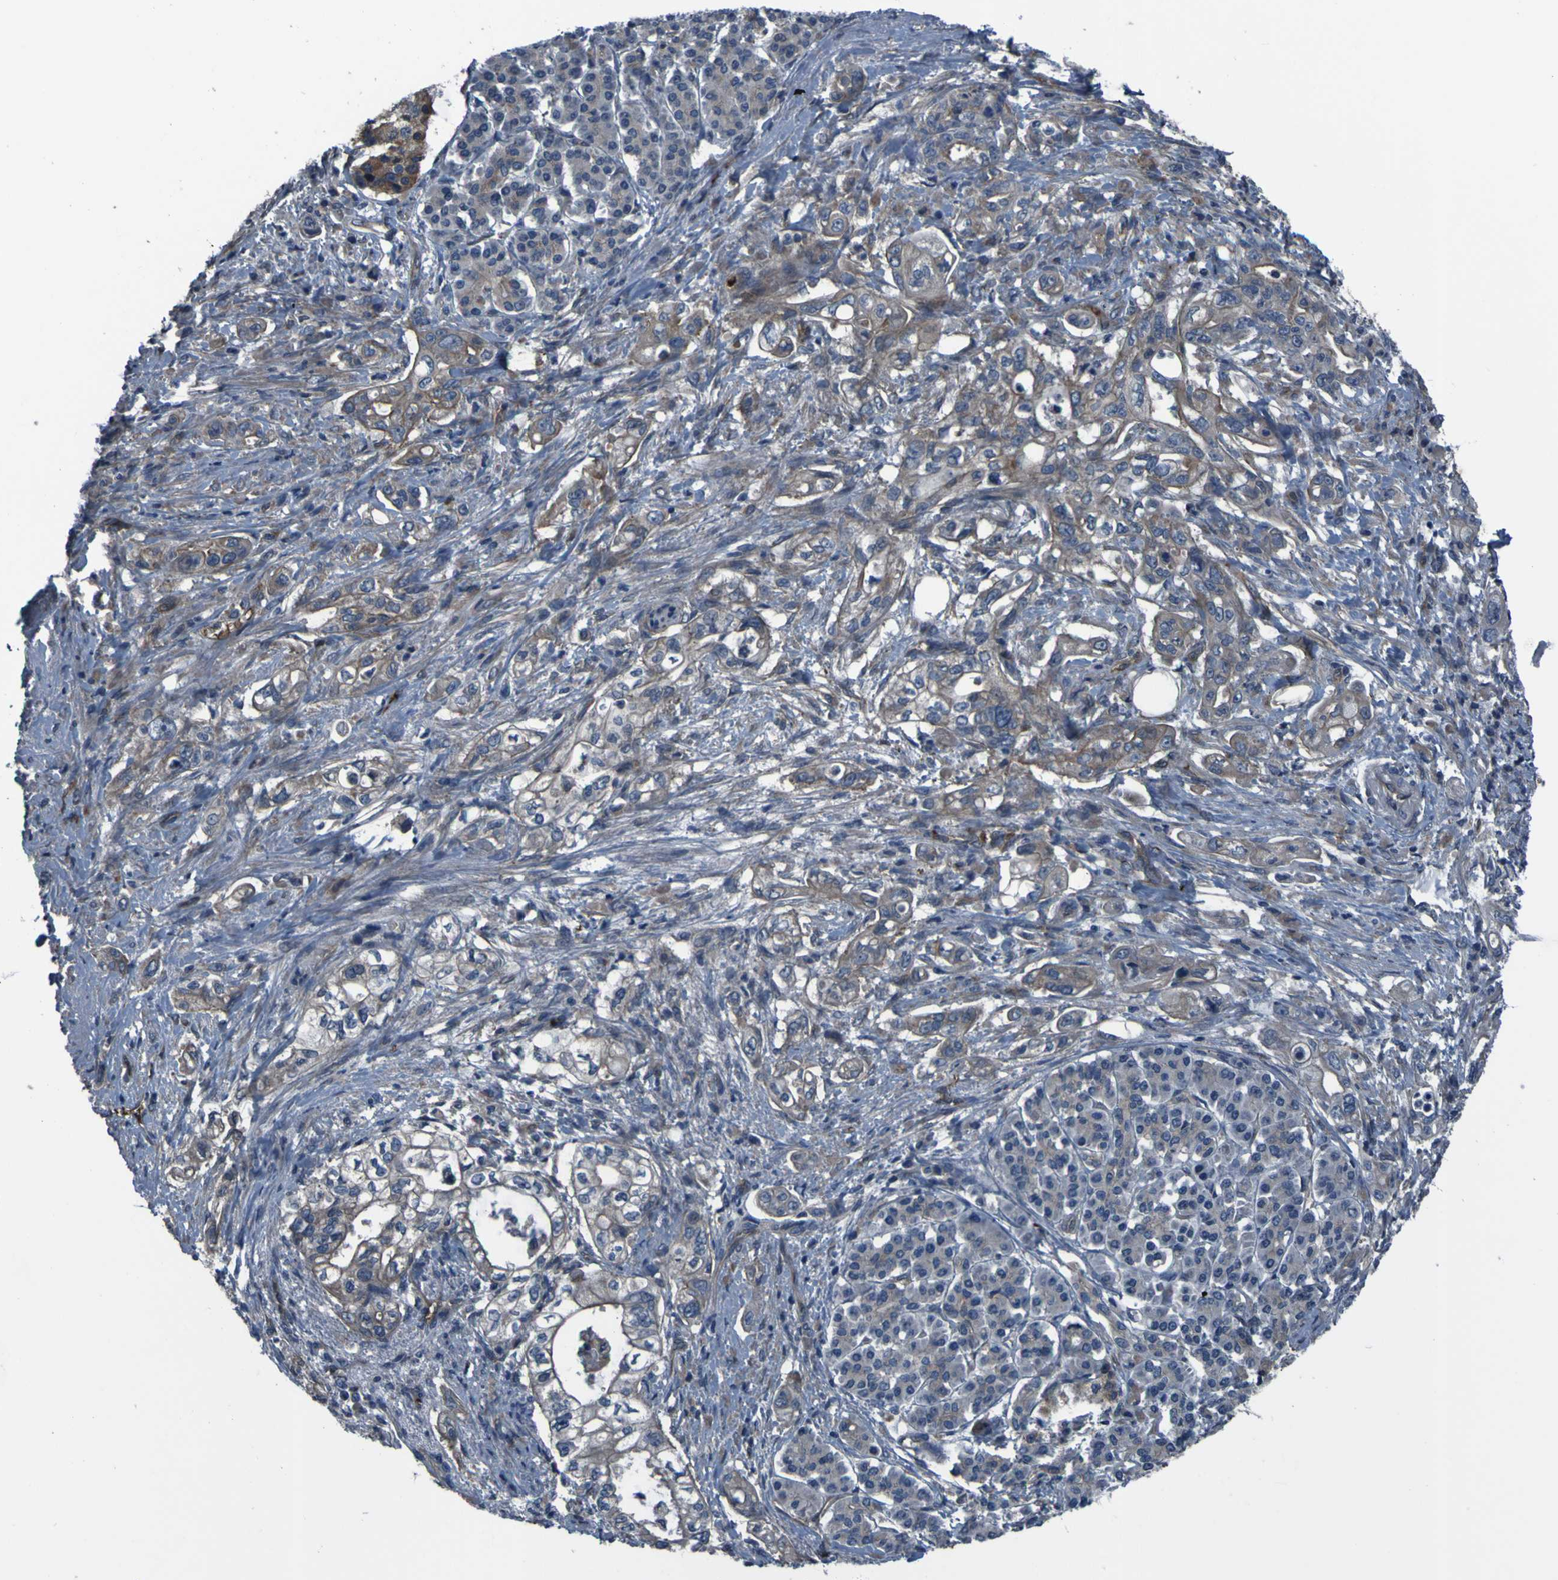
{"staining": {"intensity": "weak", "quantity": "25%-75%", "location": "cytoplasmic/membranous"}, "tissue": "pancreatic cancer", "cell_type": "Tumor cells", "image_type": "cancer", "snomed": [{"axis": "morphology", "description": "Normal tissue, NOS"}, {"axis": "topography", "description": "Pancreas"}], "caption": "Brown immunohistochemical staining in human pancreatic cancer demonstrates weak cytoplasmic/membranous positivity in approximately 25%-75% of tumor cells. The staining was performed using DAB, with brown indicating positive protein expression. Nuclei are stained blue with hematoxylin.", "gene": "GRAMD1A", "patient": {"sex": "male", "age": 42}}